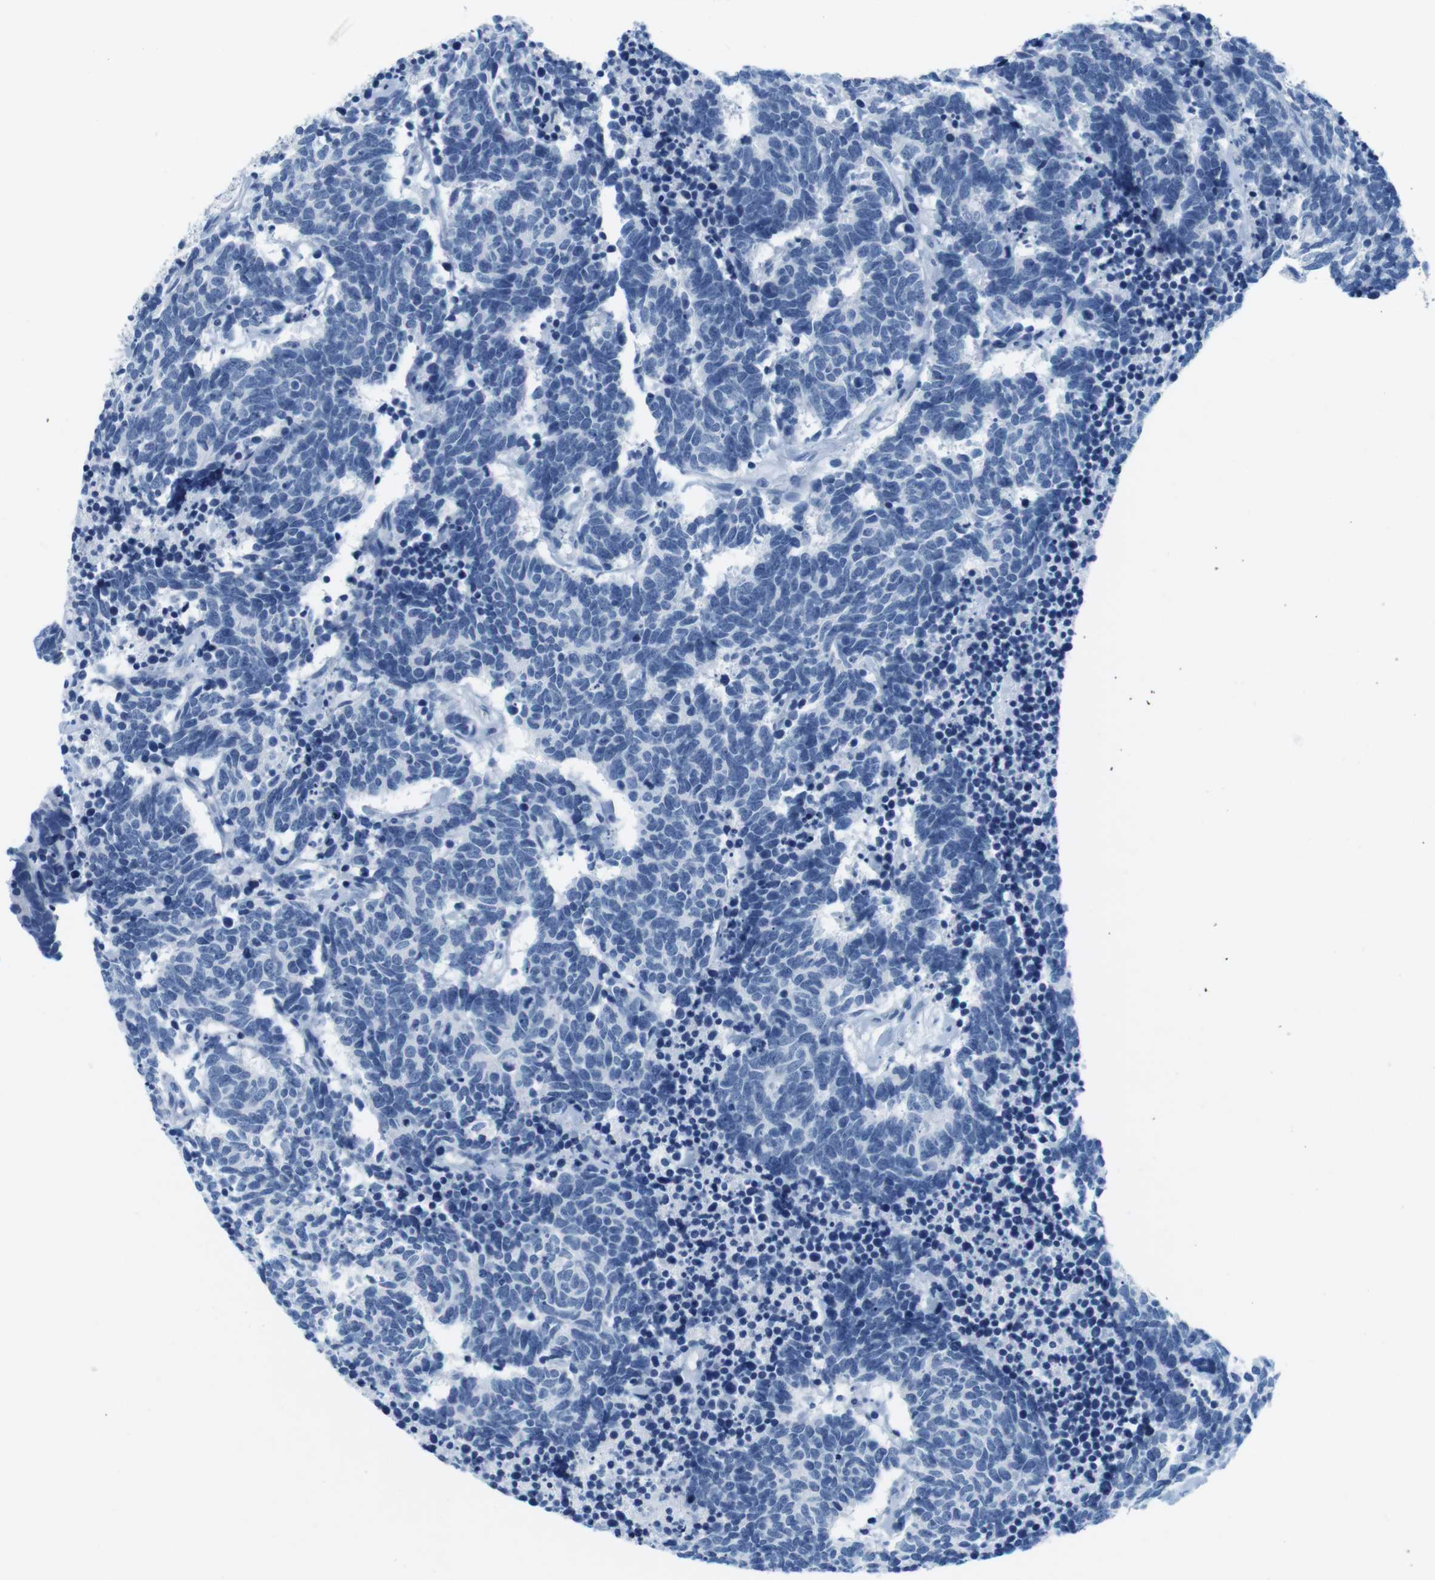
{"staining": {"intensity": "negative", "quantity": "none", "location": "none"}, "tissue": "carcinoid", "cell_type": "Tumor cells", "image_type": "cancer", "snomed": [{"axis": "morphology", "description": "Carcinoma, NOS"}, {"axis": "morphology", "description": "Carcinoid, malignant, NOS"}, {"axis": "topography", "description": "Urinary bladder"}], "caption": "Immunohistochemistry micrograph of neoplastic tissue: human carcinoma stained with DAB (3,3'-diaminobenzidine) displays no significant protein positivity in tumor cells.", "gene": "CYP2C9", "patient": {"sex": "male", "age": 57}}